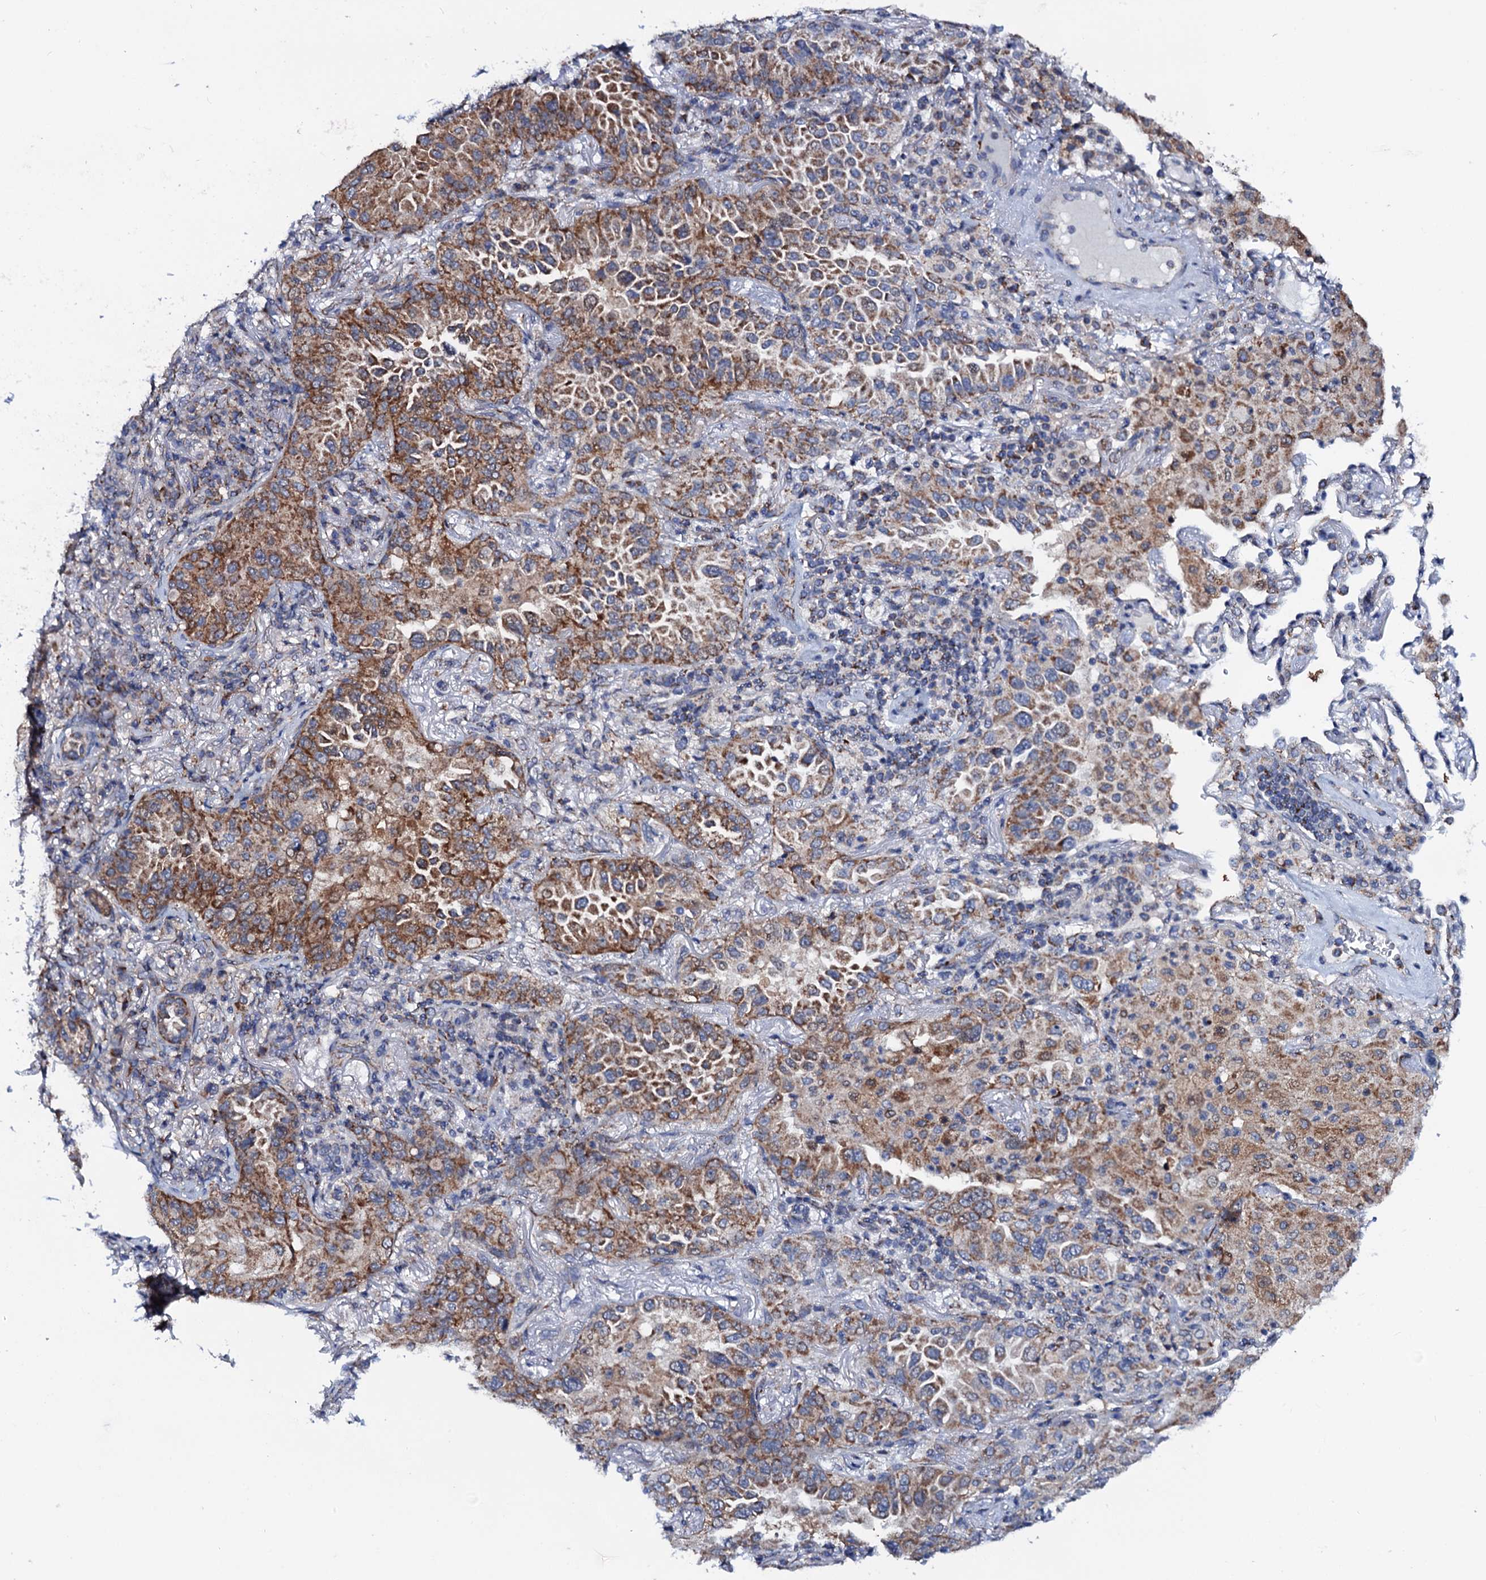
{"staining": {"intensity": "moderate", "quantity": ">75%", "location": "cytoplasmic/membranous"}, "tissue": "lung cancer", "cell_type": "Tumor cells", "image_type": "cancer", "snomed": [{"axis": "morphology", "description": "Adenocarcinoma, NOS"}, {"axis": "topography", "description": "Lung"}], "caption": "This is an image of immunohistochemistry staining of lung cancer (adenocarcinoma), which shows moderate staining in the cytoplasmic/membranous of tumor cells.", "gene": "PTCD3", "patient": {"sex": "female", "age": 69}}